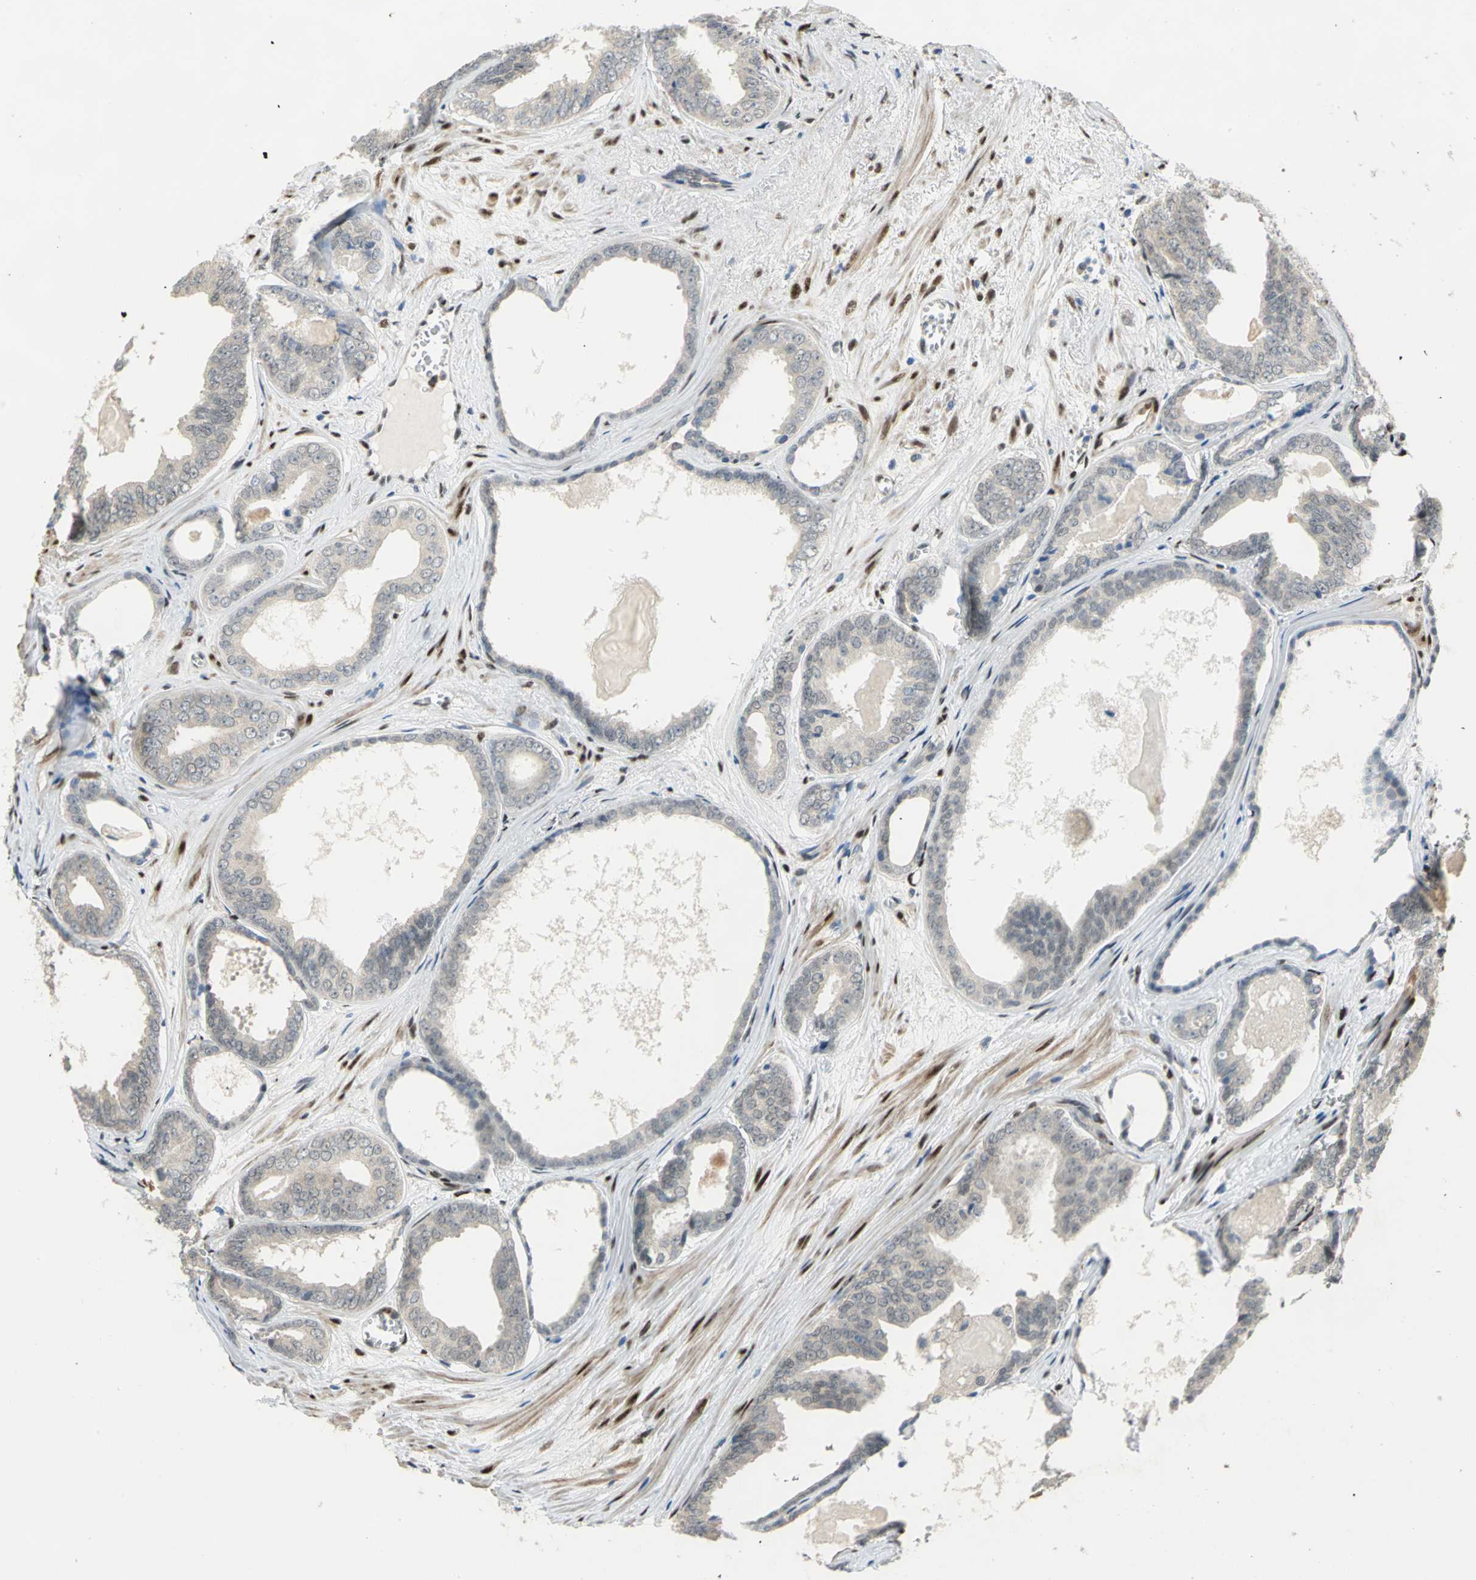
{"staining": {"intensity": "weak", "quantity": "25%-75%", "location": "cytoplasmic/membranous"}, "tissue": "prostate cancer", "cell_type": "Tumor cells", "image_type": "cancer", "snomed": [{"axis": "morphology", "description": "Adenocarcinoma, Medium grade"}, {"axis": "topography", "description": "Prostate"}], "caption": "DAB (3,3'-diaminobenzidine) immunohistochemical staining of human prostate cancer exhibits weak cytoplasmic/membranous protein staining in approximately 25%-75% of tumor cells.", "gene": "RBFOX2", "patient": {"sex": "male", "age": 79}}